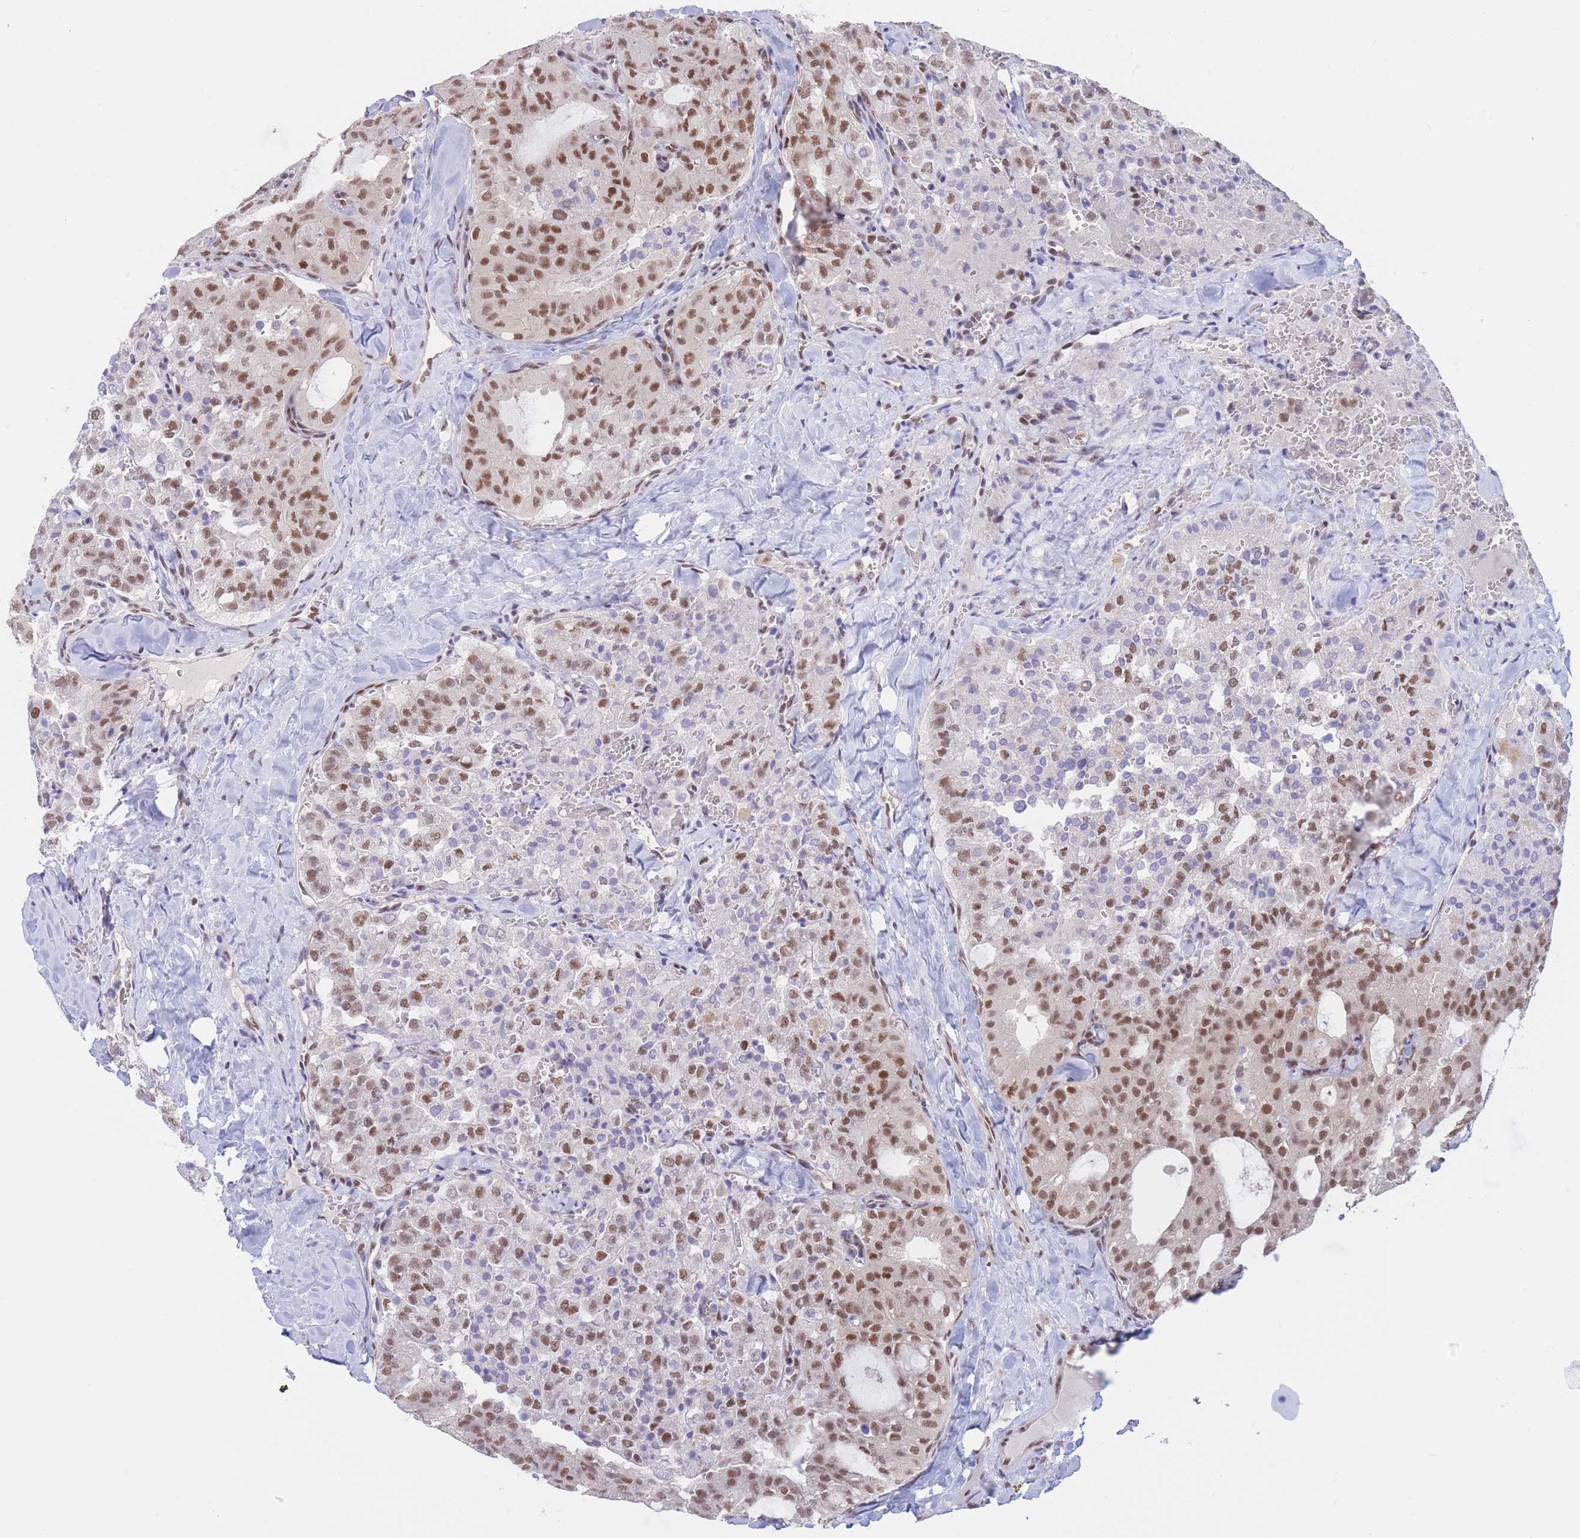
{"staining": {"intensity": "moderate", "quantity": ">75%", "location": "nuclear"}, "tissue": "thyroid cancer", "cell_type": "Tumor cells", "image_type": "cancer", "snomed": [{"axis": "morphology", "description": "Follicular adenoma carcinoma, NOS"}, {"axis": "topography", "description": "Thyroid gland"}], "caption": "Thyroid cancer stained with DAB immunohistochemistry (IHC) reveals medium levels of moderate nuclear staining in about >75% of tumor cells. The protein is shown in brown color, while the nuclei are stained blue.", "gene": "SMAD9", "patient": {"sex": "male", "age": 75}}